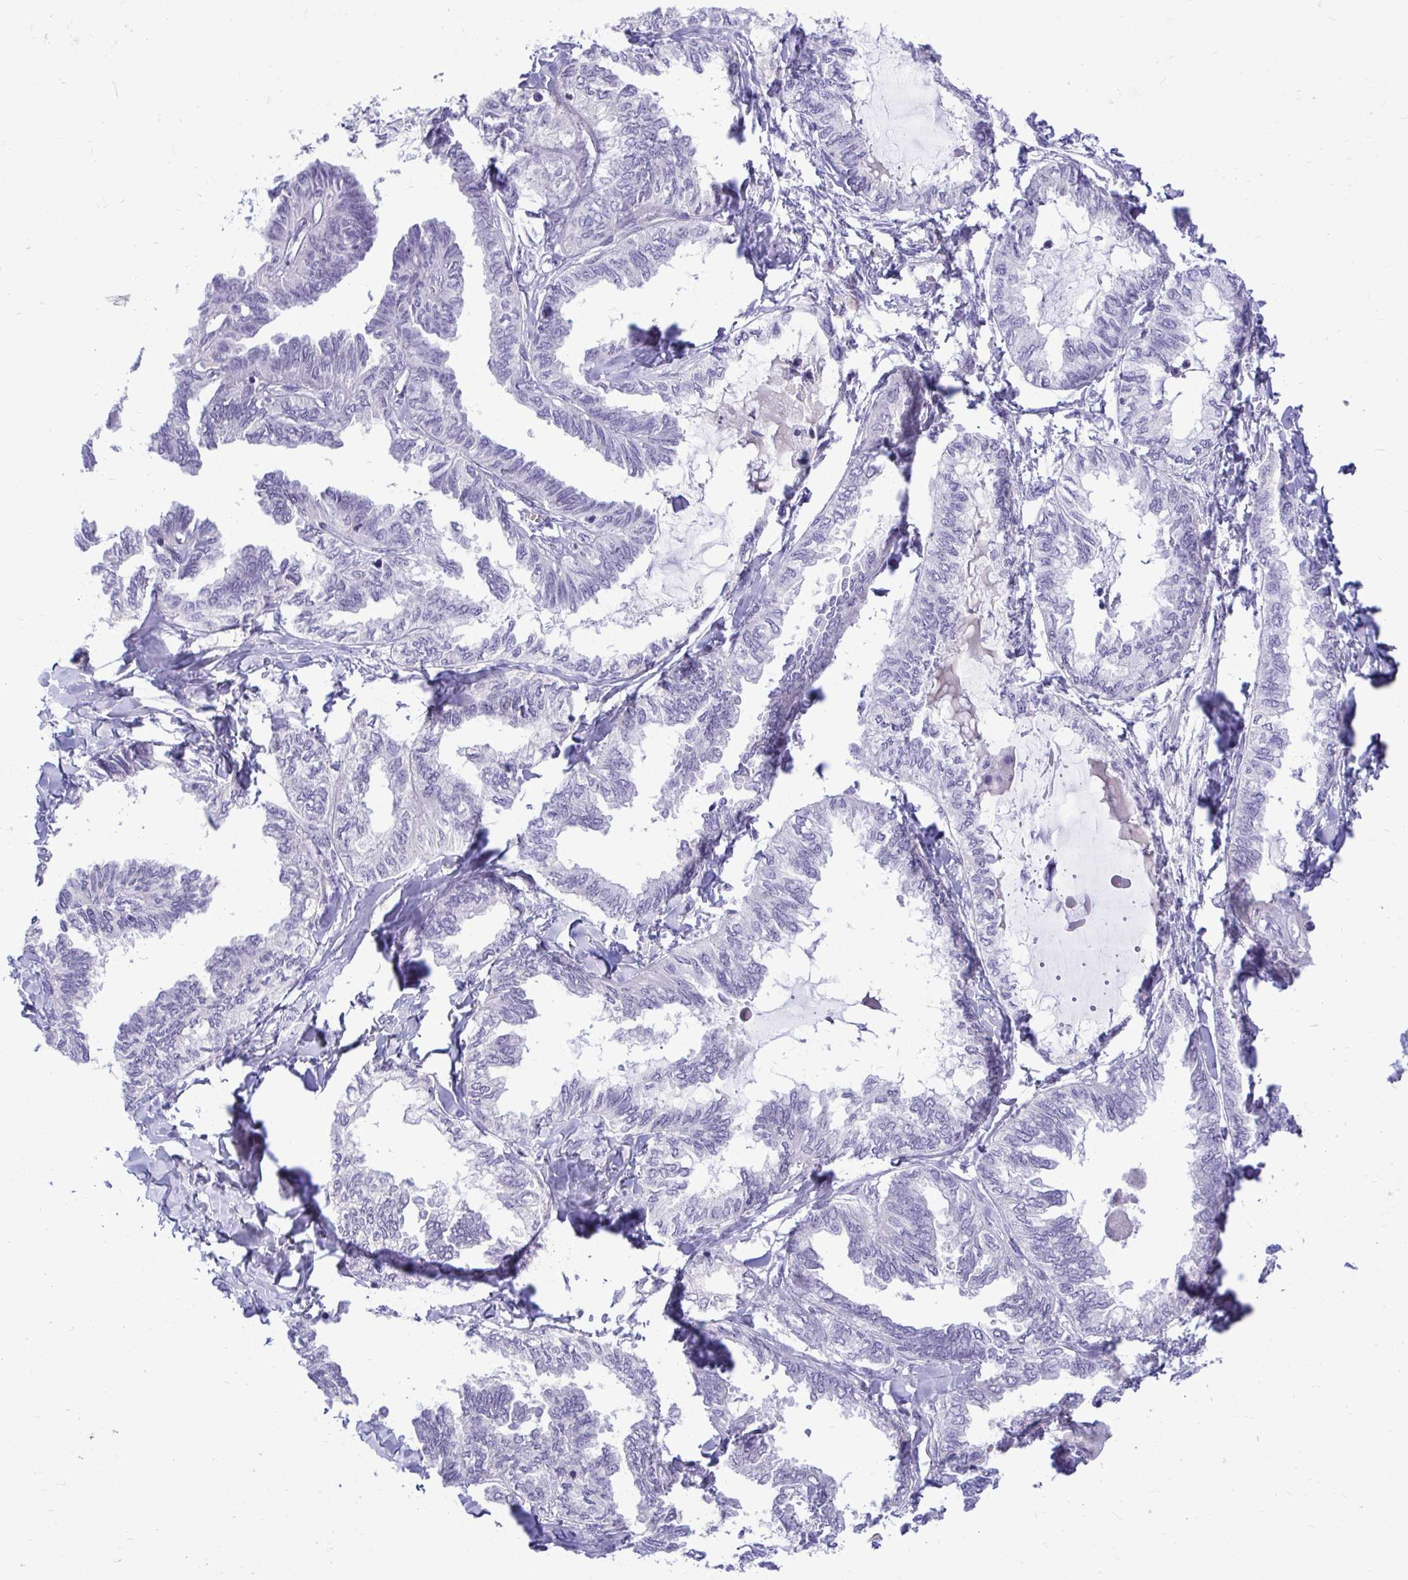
{"staining": {"intensity": "negative", "quantity": "none", "location": "none"}, "tissue": "ovarian cancer", "cell_type": "Tumor cells", "image_type": "cancer", "snomed": [{"axis": "morphology", "description": "Carcinoma, endometroid"}, {"axis": "topography", "description": "Ovary"}], "caption": "DAB immunohistochemical staining of ovarian cancer exhibits no significant expression in tumor cells.", "gene": "CDC20", "patient": {"sex": "female", "age": 70}}